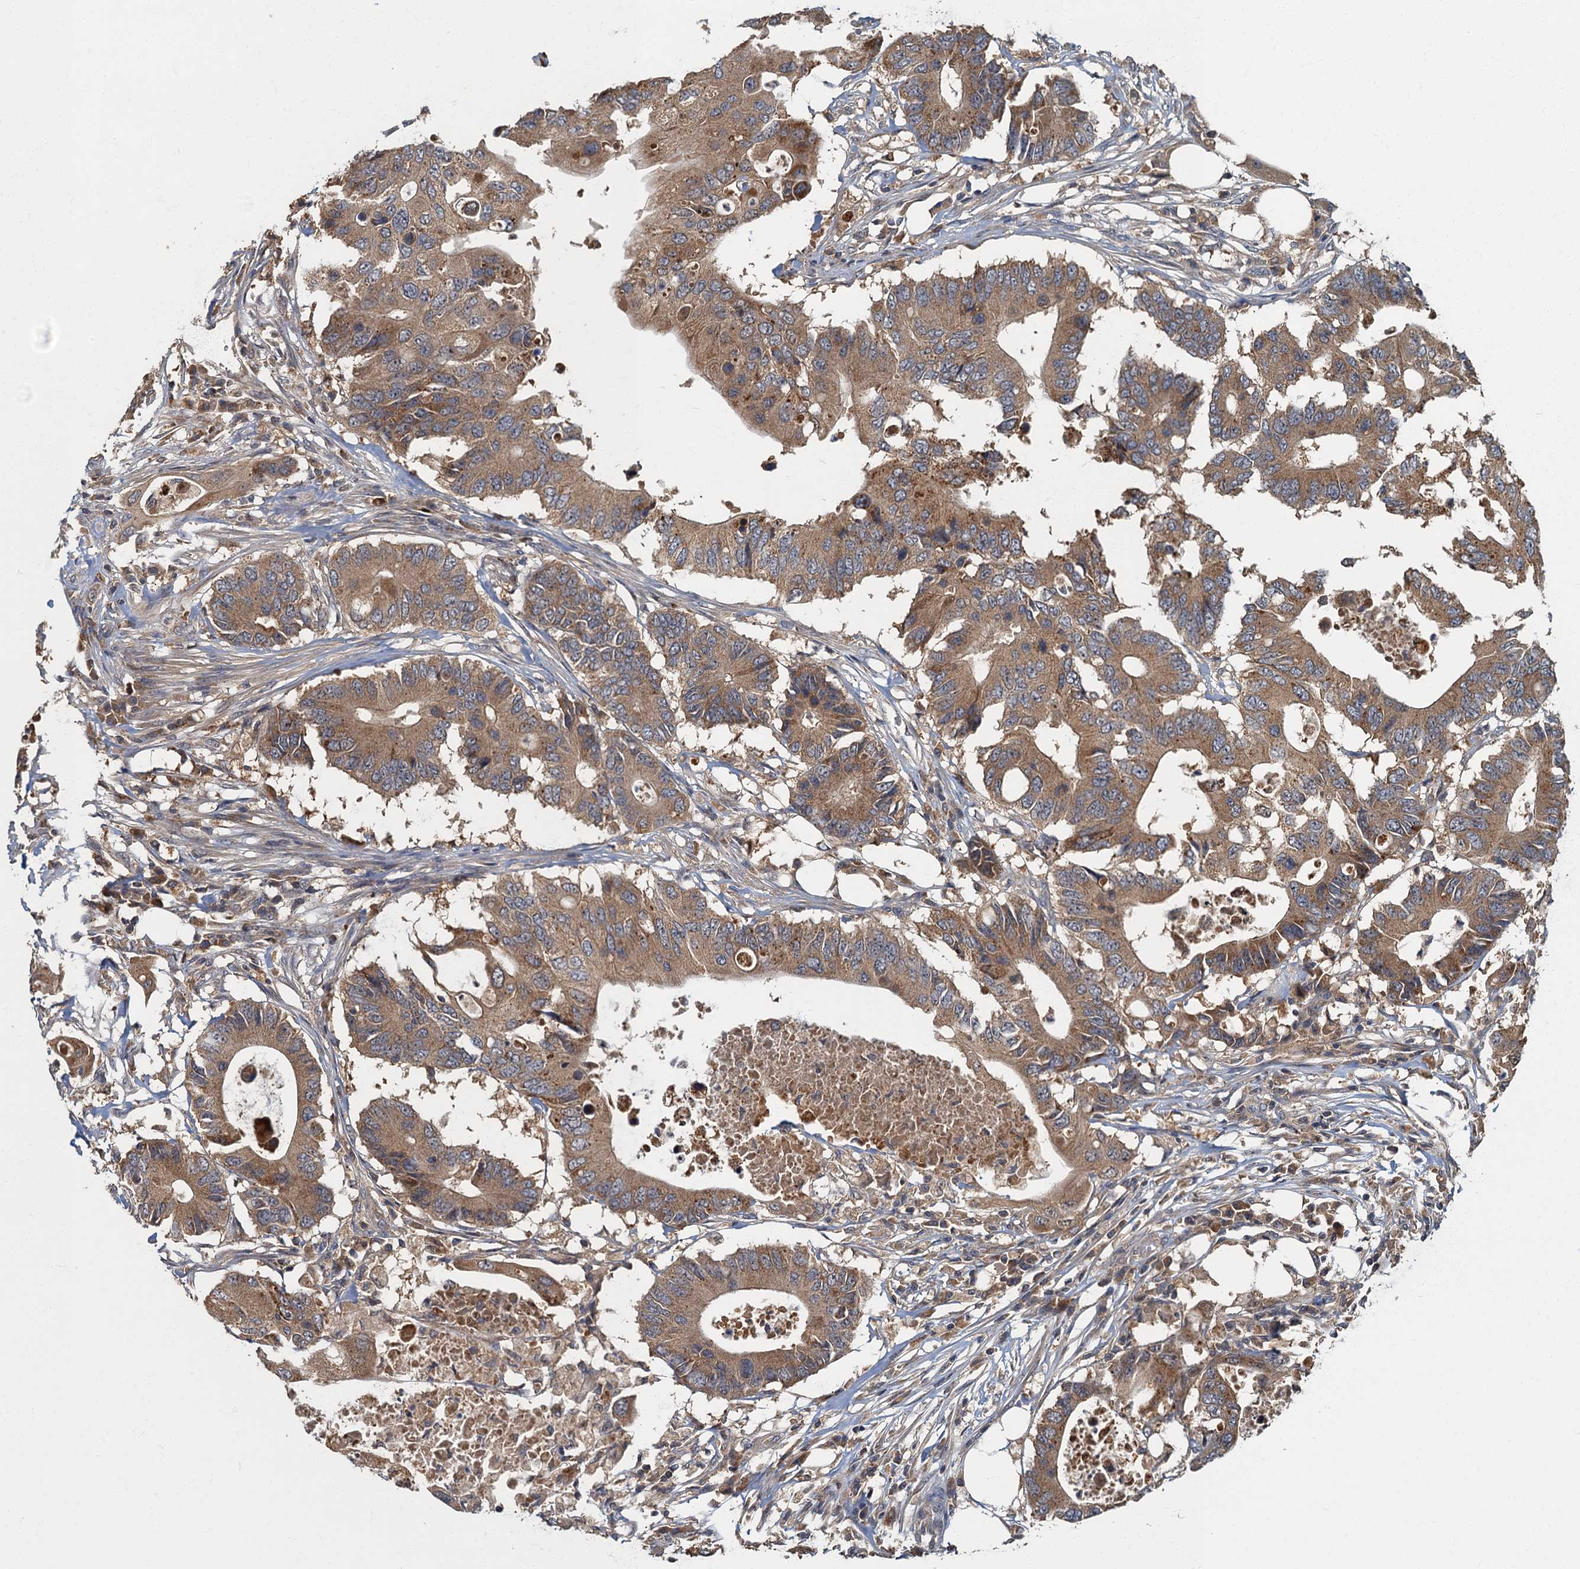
{"staining": {"intensity": "moderate", "quantity": ">75%", "location": "cytoplasmic/membranous"}, "tissue": "colorectal cancer", "cell_type": "Tumor cells", "image_type": "cancer", "snomed": [{"axis": "morphology", "description": "Adenocarcinoma, NOS"}, {"axis": "topography", "description": "Colon"}], "caption": "IHC histopathology image of human colorectal cancer stained for a protein (brown), which demonstrates medium levels of moderate cytoplasmic/membranous positivity in approximately >75% of tumor cells.", "gene": "WDCP", "patient": {"sex": "male", "age": 71}}